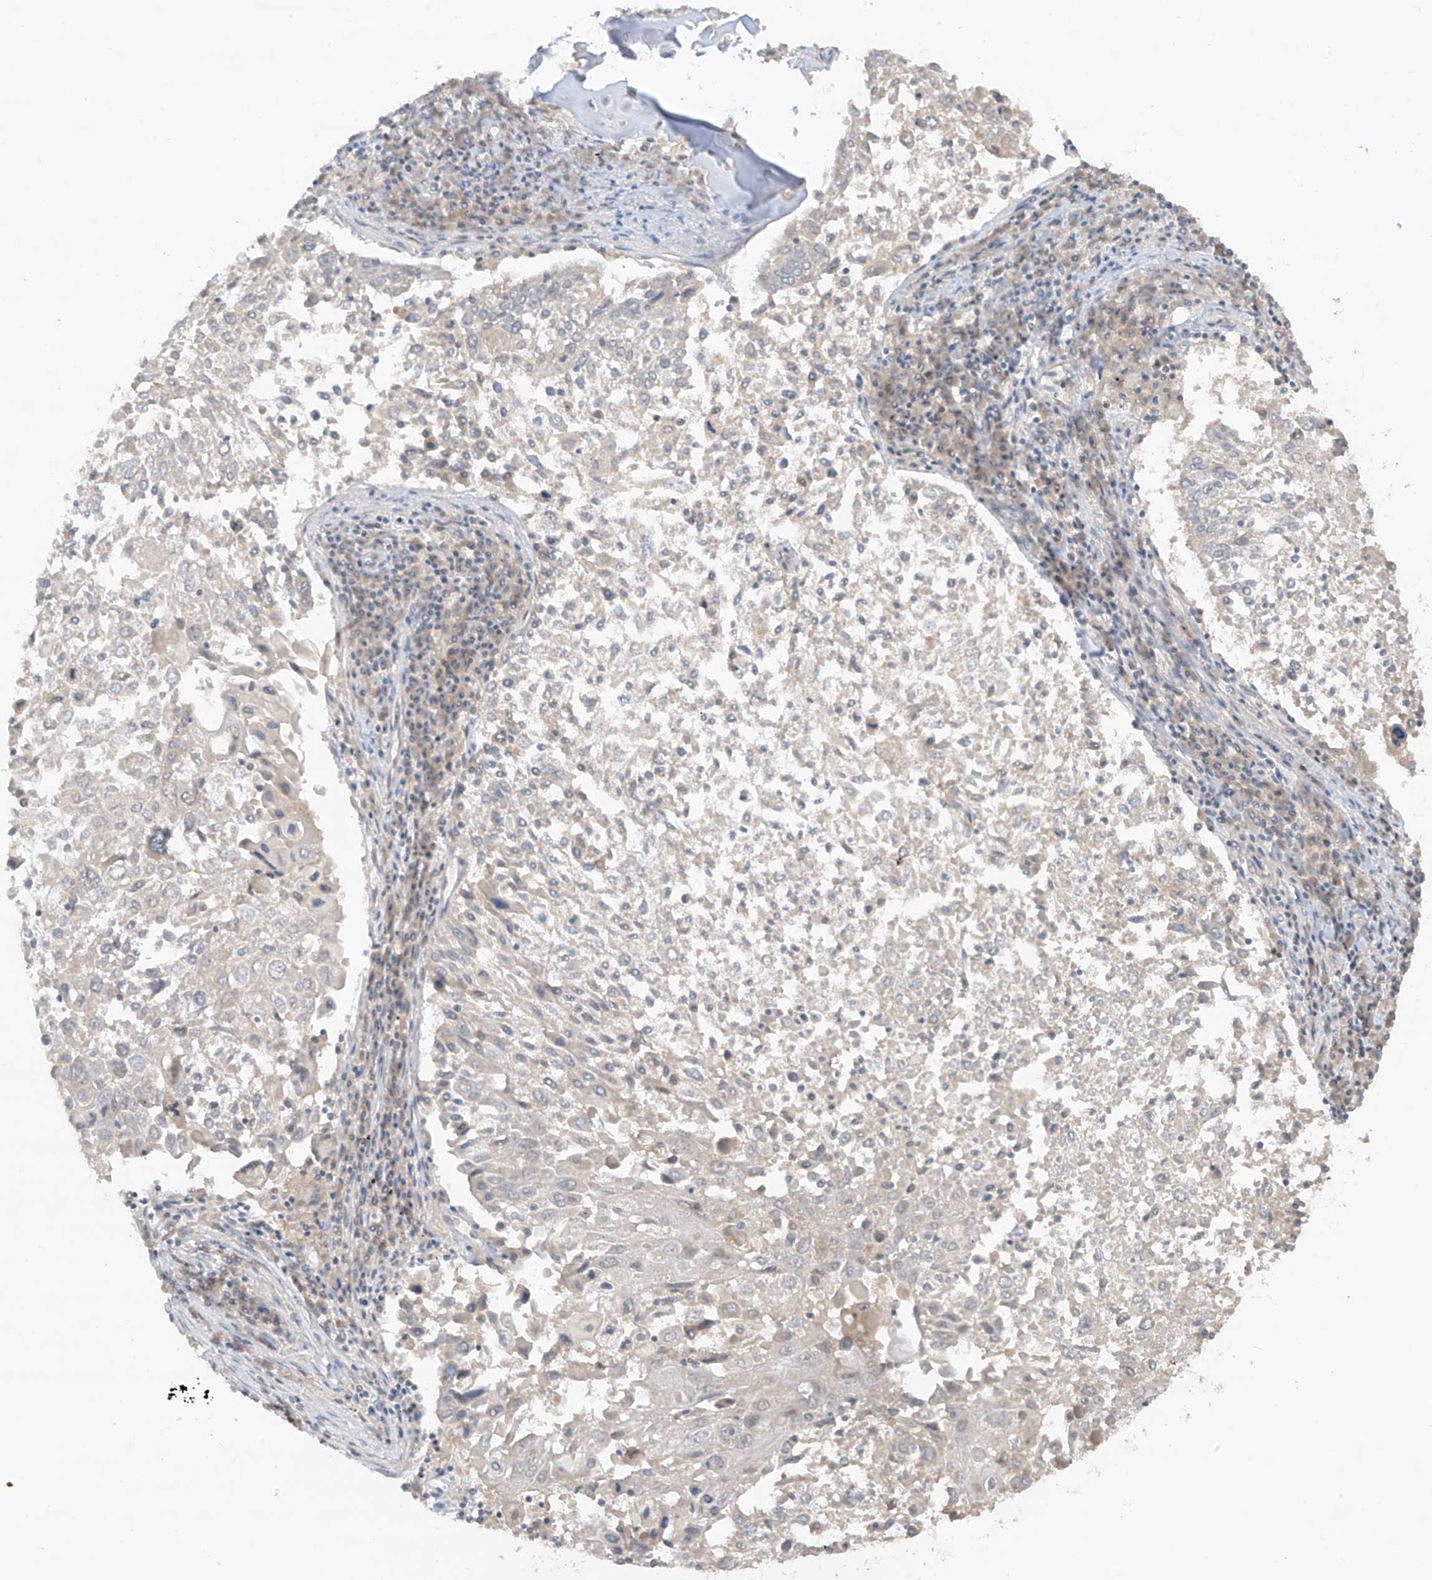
{"staining": {"intensity": "negative", "quantity": "none", "location": "none"}, "tissue": "lung cancer", "cell_type": "Tumor cells", "image_type": "cancer", "snomed": [{"axis": "morphology", "description": "Squamous cell carcinoma, NOS"}, {"axis": "topography", "description": "Lung"}], "caption": "Squamous cell carcinoma (lung) was stained to show a protein in brown. There is no significant expression in tumor cells.", "gene": "ANGEL2", "patient": {"sex": "male", "age": 65}}